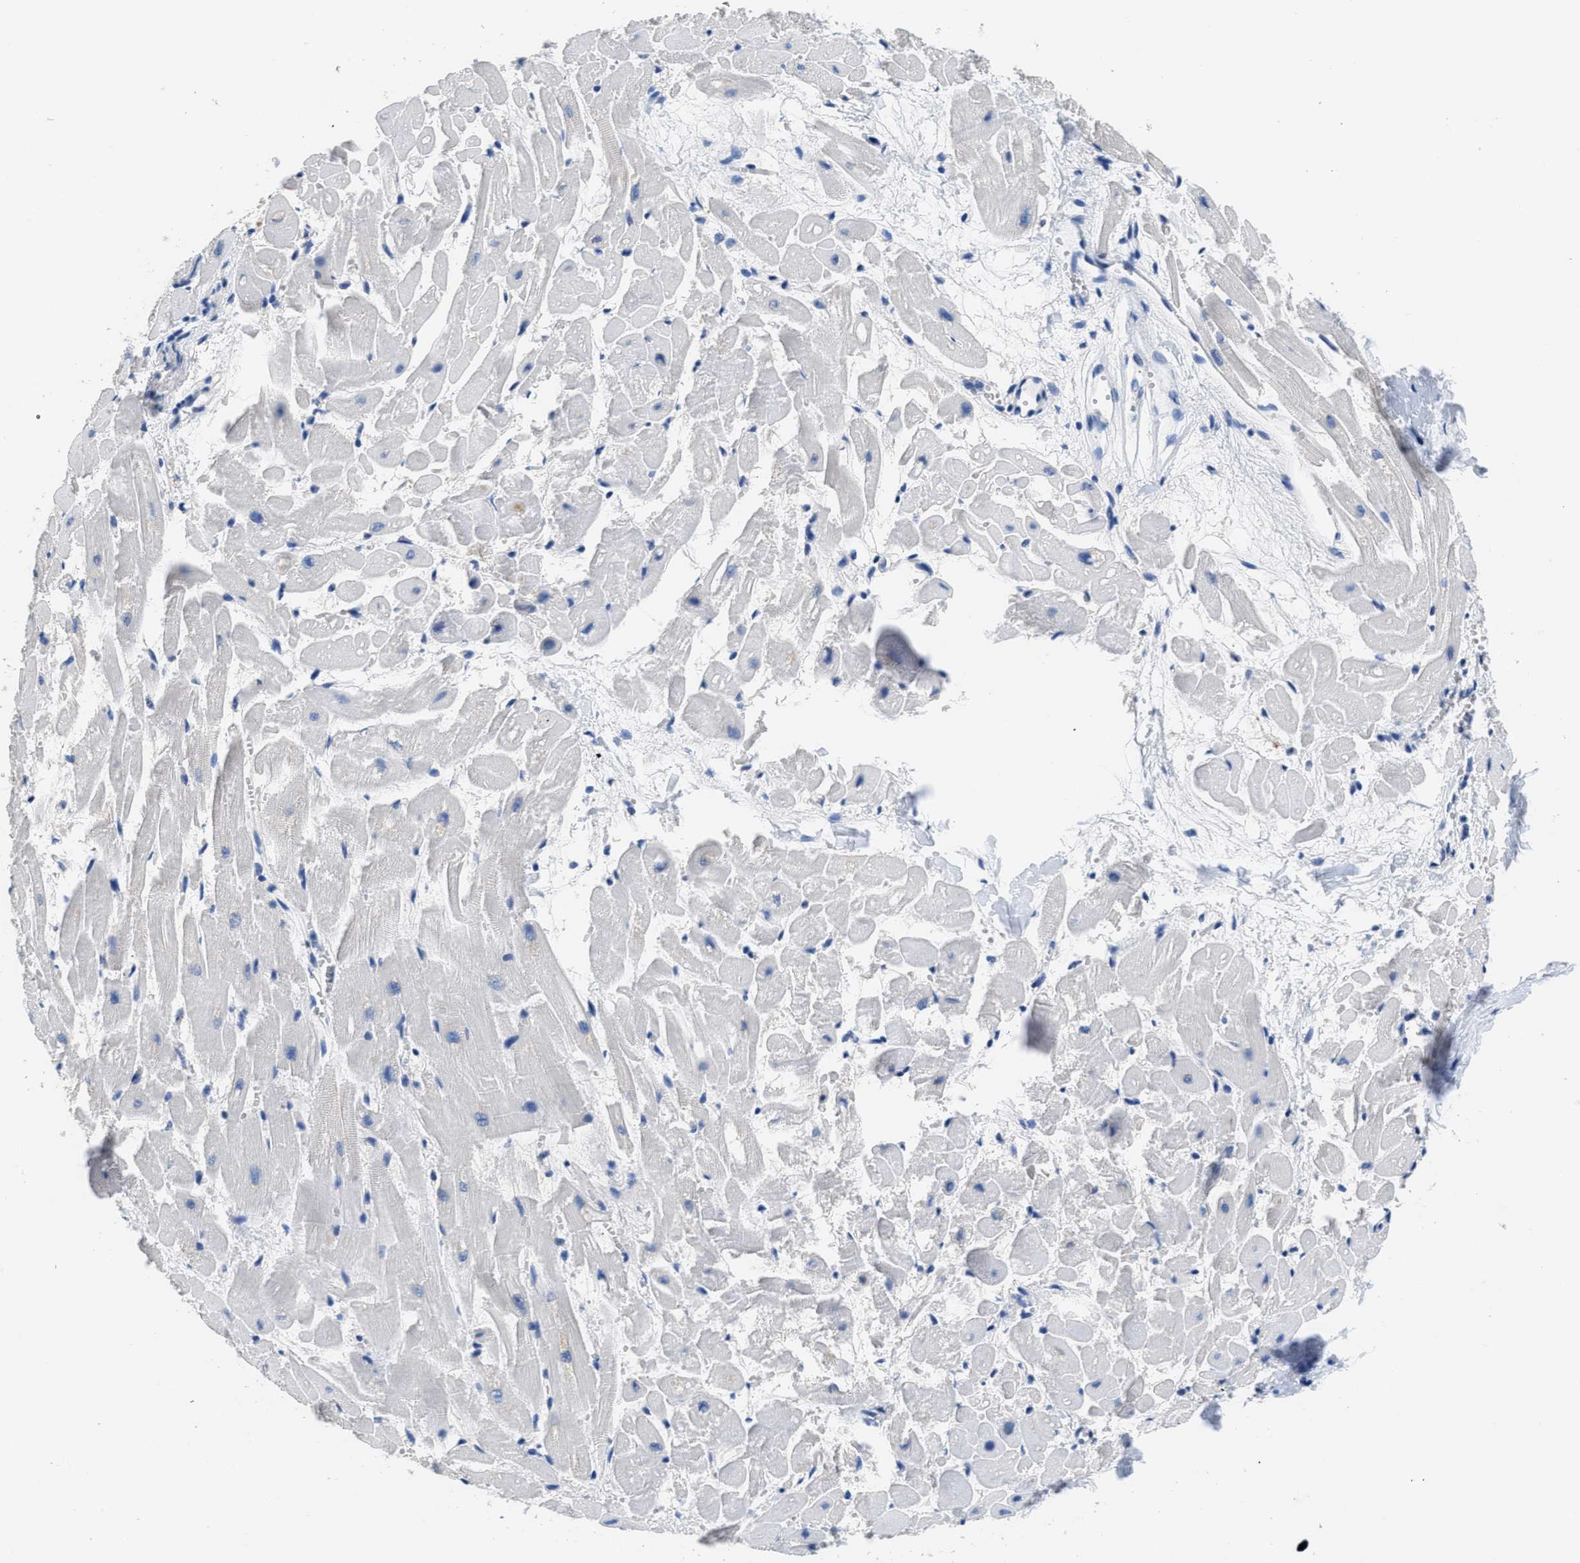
{"staining": {"intensity": "negative", "quantity": "none", "location": "none"}, "tissue": "heart muscle", "cell_type": "Cardiomyocytes", "image_type": "normal", "snomed": [{"axis": "morphology", "description": "Normal tissue, NOS"}, {"axis": "topography", "description": "Heart"}], "caption": "The micrograph reveals no significant expression in cardiomyocytes of heart muscle.", "gene": "CA9", "patient": {"sex": "female", "age": 19}}